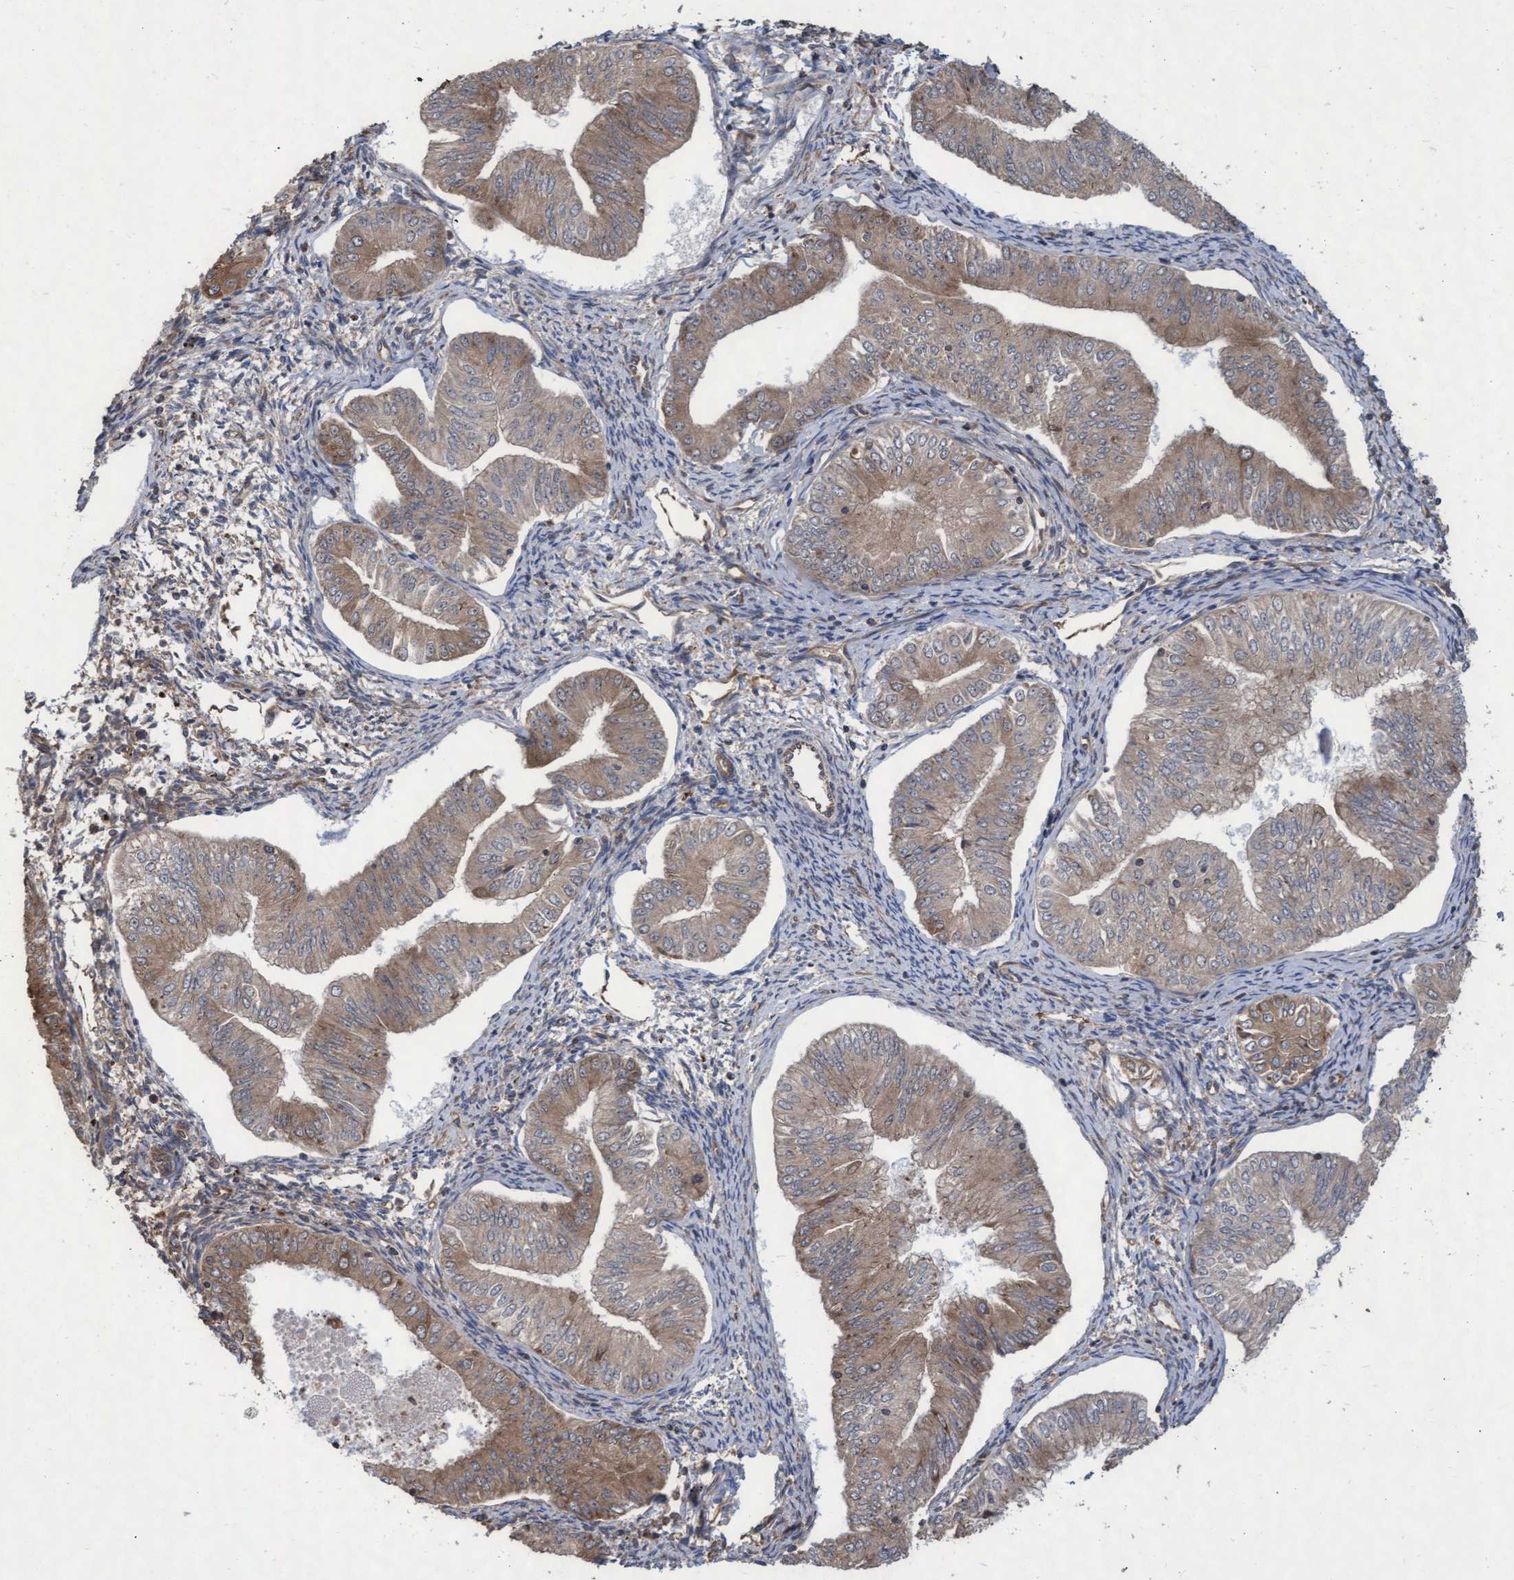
{"staining": {"intensity": "moderate", "quantity": ">75%", "location": "cytoplasmic/membranous"}, "tissue": "endometrial cancer", "cell_type": "Tumor cells", "image_type": "cancer", "snomed": [{"axis": "morphology", "description": "Normal tissue, NOS"}, {"axis": "morphology", "description": "Adenocarcinoma, NOS"}, {"axis": "topography", "description": "Endometrium"}], "caption": "High-power microscopy captured an immunohistochemistry photomicrograph of endometrial cancer (adenocarcinoma), revealing moderate cytoplasmic/membranous expression in approximately >75% of tumor cells.", "gene": "ABCF2", "patient": {"sex": "female", "age": 53}}